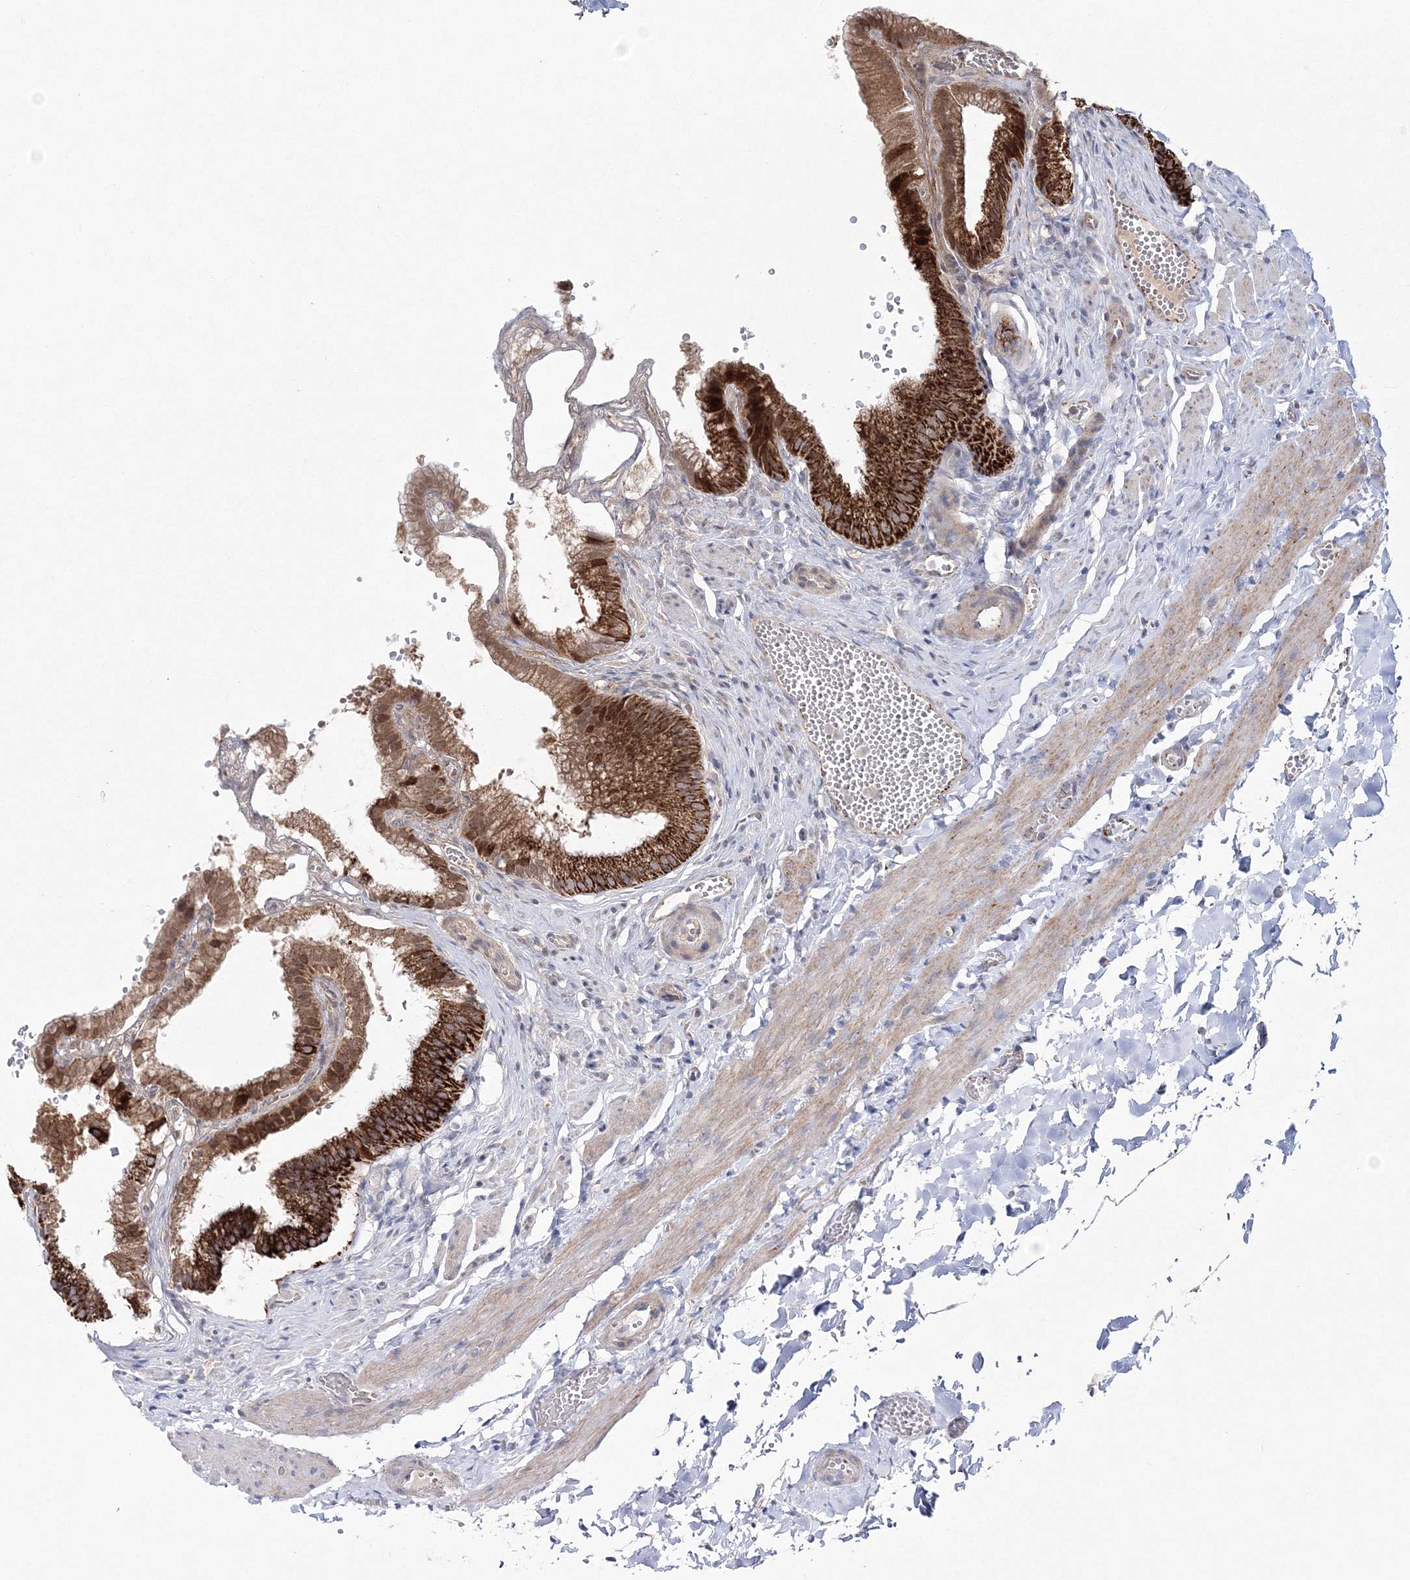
{"staining": {"intensity": "strong", "quantity": ">75%", "location": "cytoplasmic/membranous"}, "tissue": "gallbladder", "cell_type": "Glandular cells", "image_type": "normal", "snomed": [{"axis": "morphology", "description": "Normal tissue, NOS"}, {"axis": "topography", "description": "Gallbladder"}], "caption": "Brown immunohistochemical staining in benign gallbladder displays strong cytoplasmic/membranous staining in about >75% of glandular cells. The staining was performed using DAB to visualize the protein expression in brown, while the nuclei were stained in blue with hematoxylin (Magnification: 20x).", "gene": "HIBCH", "patient": {"sex": "male", "age": 38}}